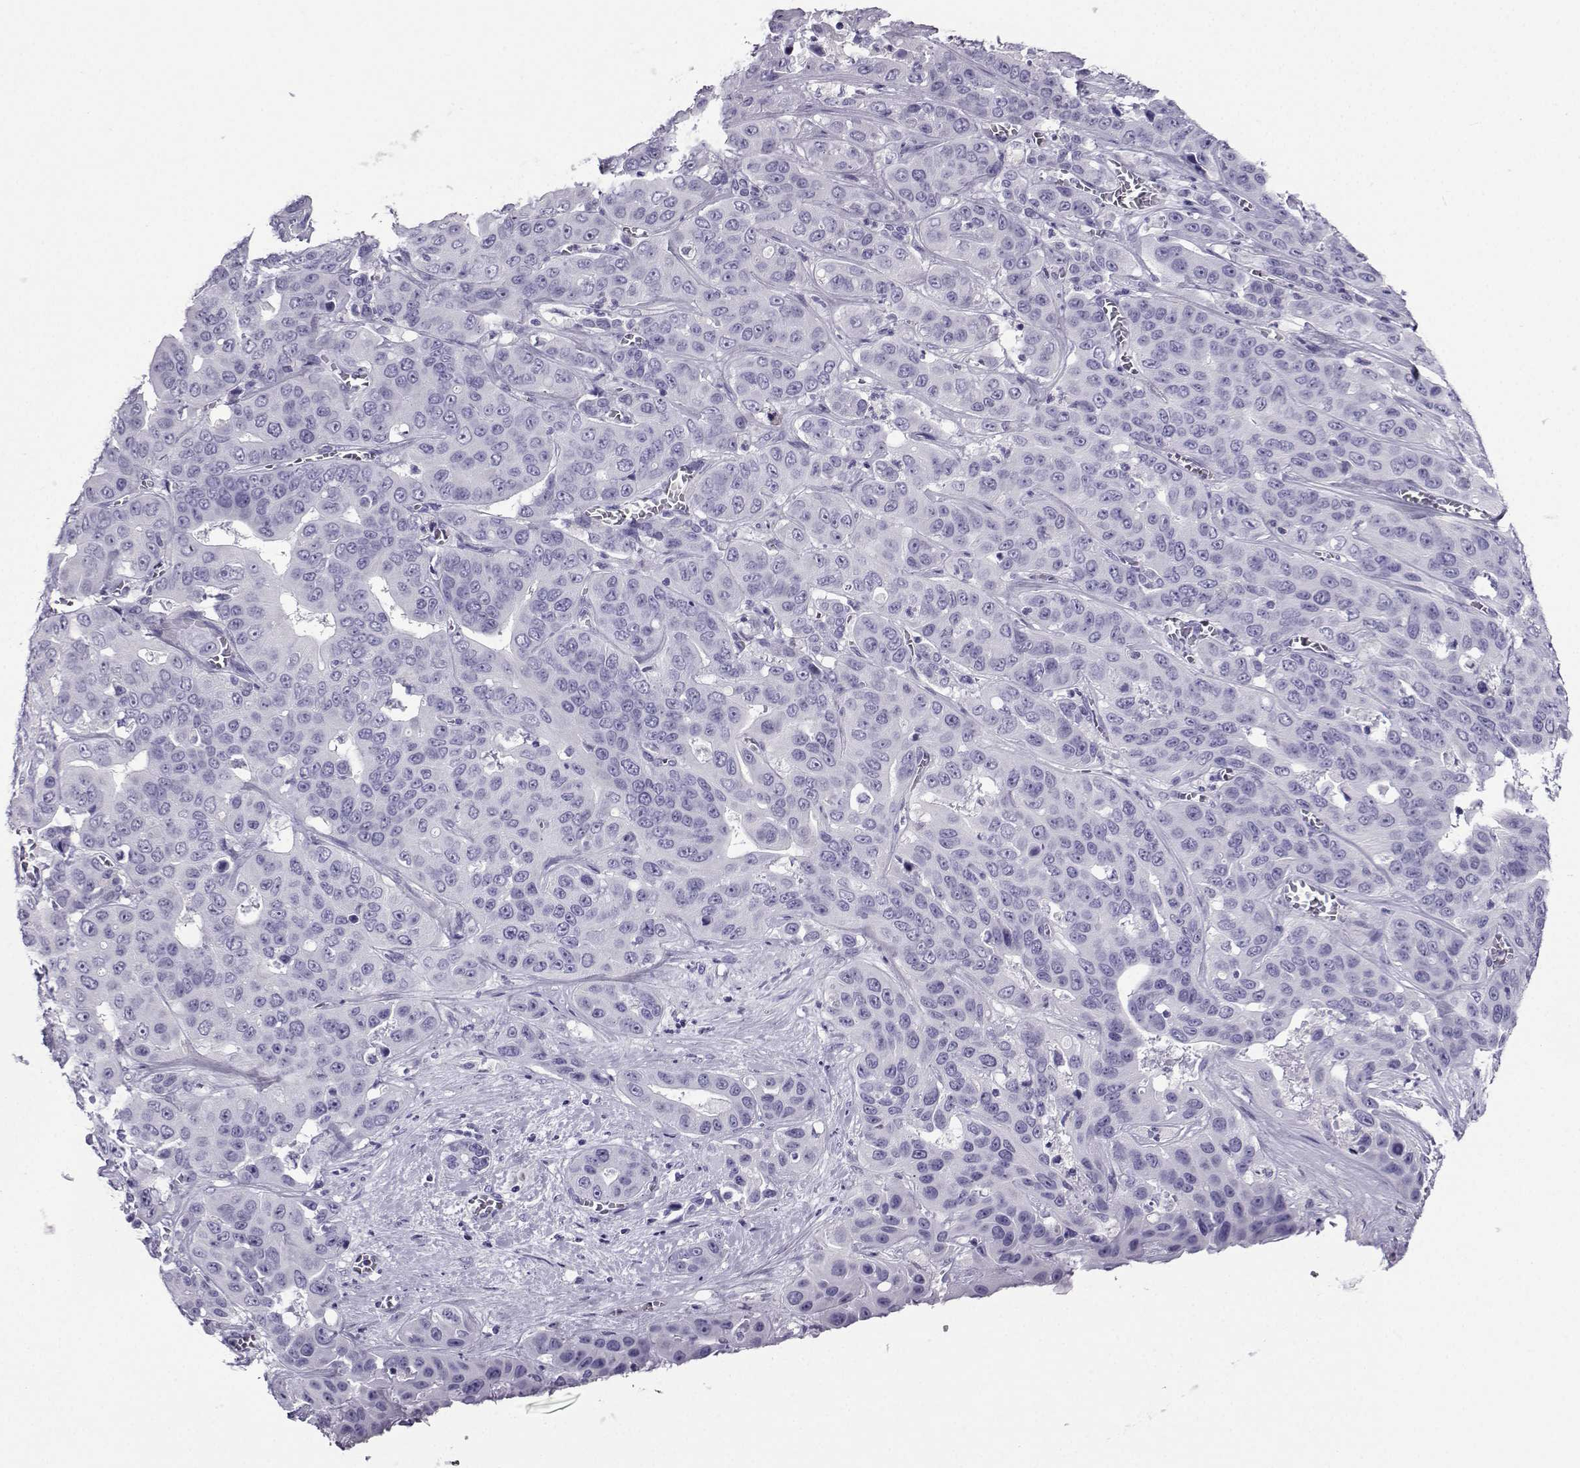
{"staining": {"intensity": "negative", "quantity": "none", "location": "none"}, "tissue": "liver cancer", "cell_type": "Tumor cells", "image_type": "cancer", "snomed": [{"axis": "morphology", "description": "Cholangiocarcinoma"}, {"axis": "topography", "description": "Liver"}], "caption": "There is no significant positivity in tumor cells of liver cancer (cholangiocarcinoma).", "gene": "CRYBB1", "patient": {"sex": "female", "age": 52}}